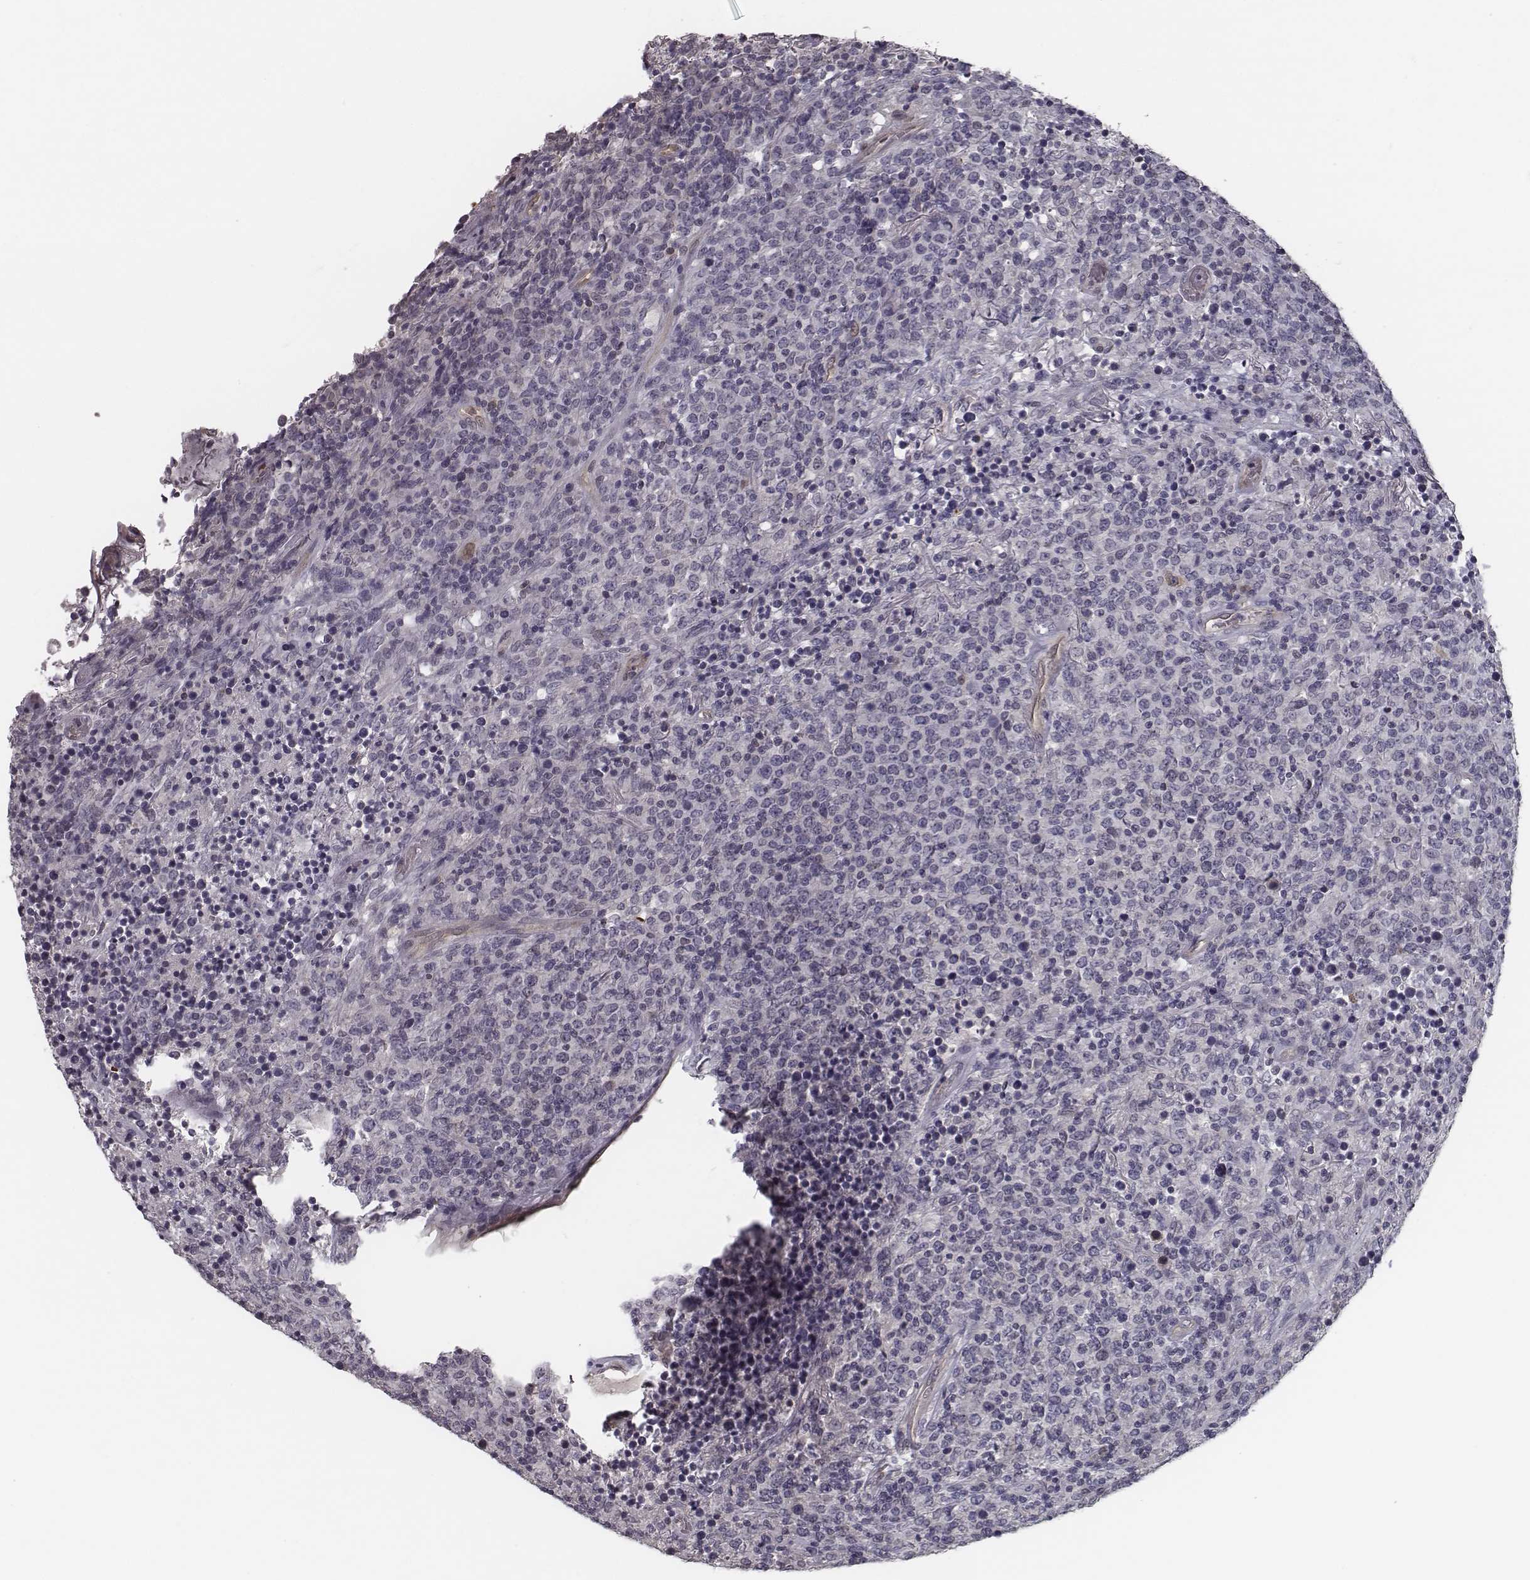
{"staining": {"intensity": "negative", "quantity": "none", "location": "none"}, "tissue": "lymphoma", "cell_type": "Tumor cells", "image_type": "cancer", "snomed": [{"axis": "morphology", "description": "Malignant lymphoma, non-Hodgkin's type, High grade"}, {"axis": "topography", "description": "Lung"}], "caption": "The photomicrograph shows no significant staining in tumor cells of high-grade malignant lymphoma, non-Hodgkin's type.", "gene": "ISYNA1", "patient": {"sex": "male", "age": 79}}